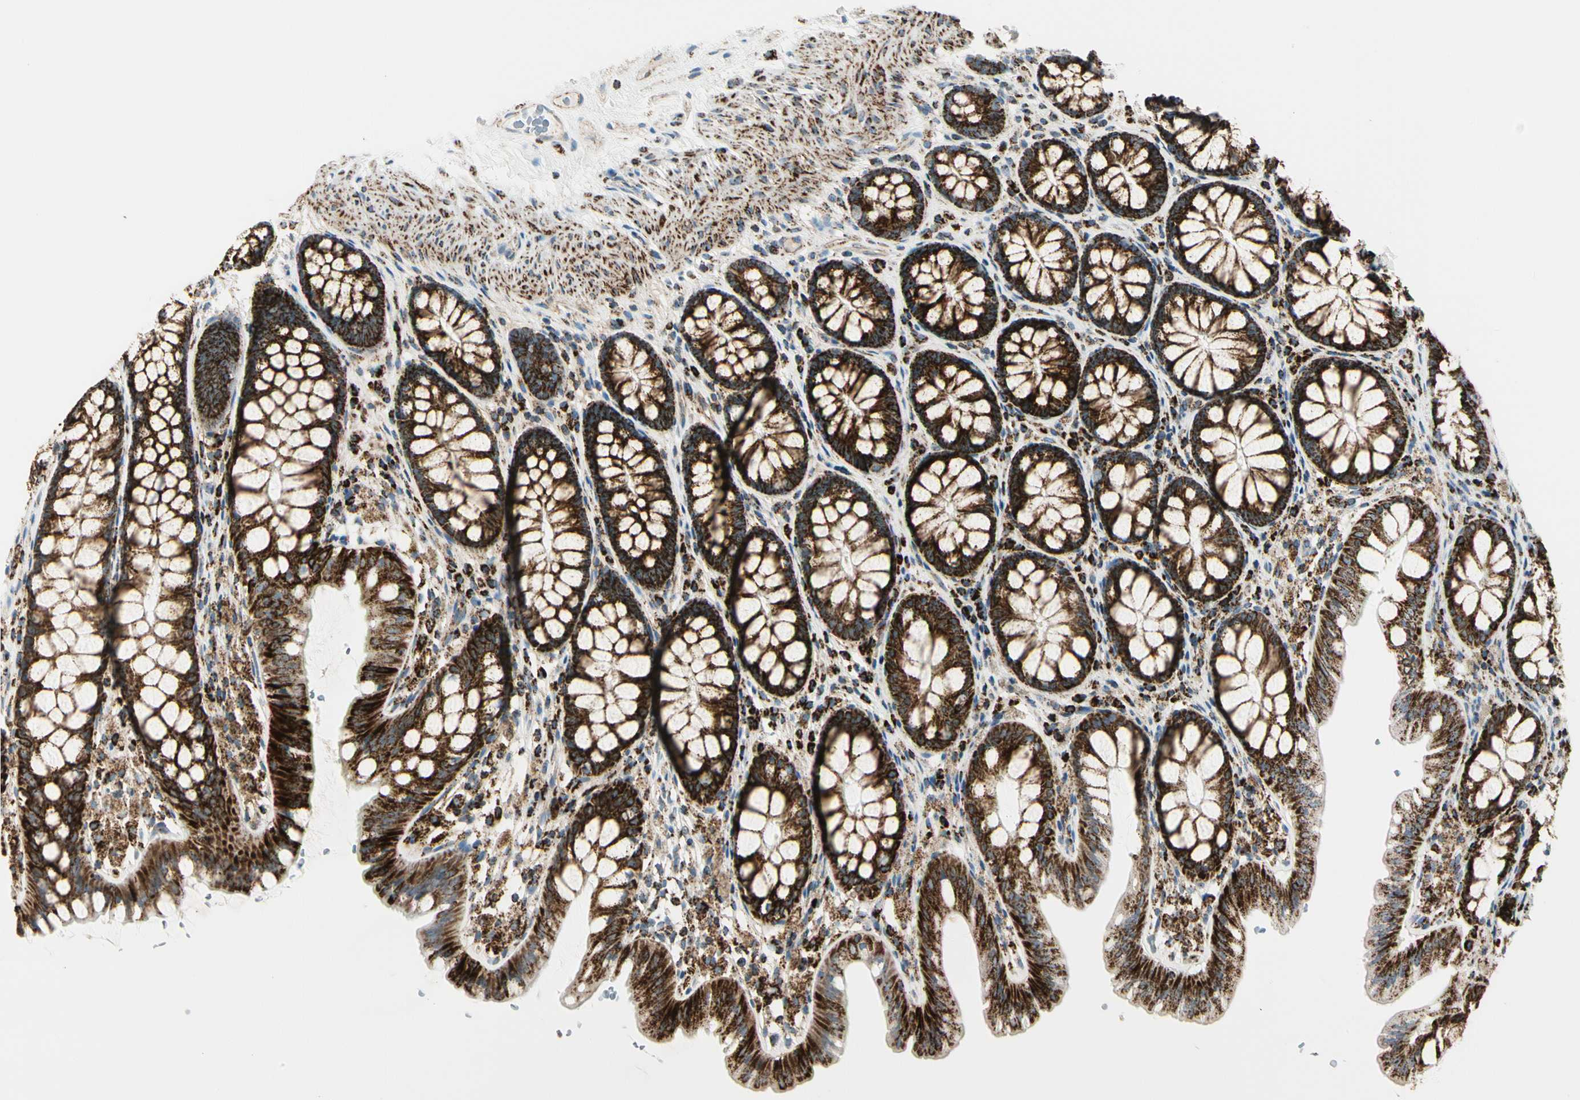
{"staining": {"intensity": "moderate", "quantity": ">75%", "location": "cytoplasmic/membranous"}, "tissue": "colon", "cell_type": "Endothelial cells", "image_type": "normal", "snomed": [{"axis": "morphology", "description": "Normal tissue, NOS"}, {"axis": "topography", "description": "Colon"}], "caption": "Unremarkable colon exhibits moderate cytoplasmic/membranous expression in approximately >75% of endothelial cells.", "gene": "ME2", "patient": {"sex": "female", "age": 55}}